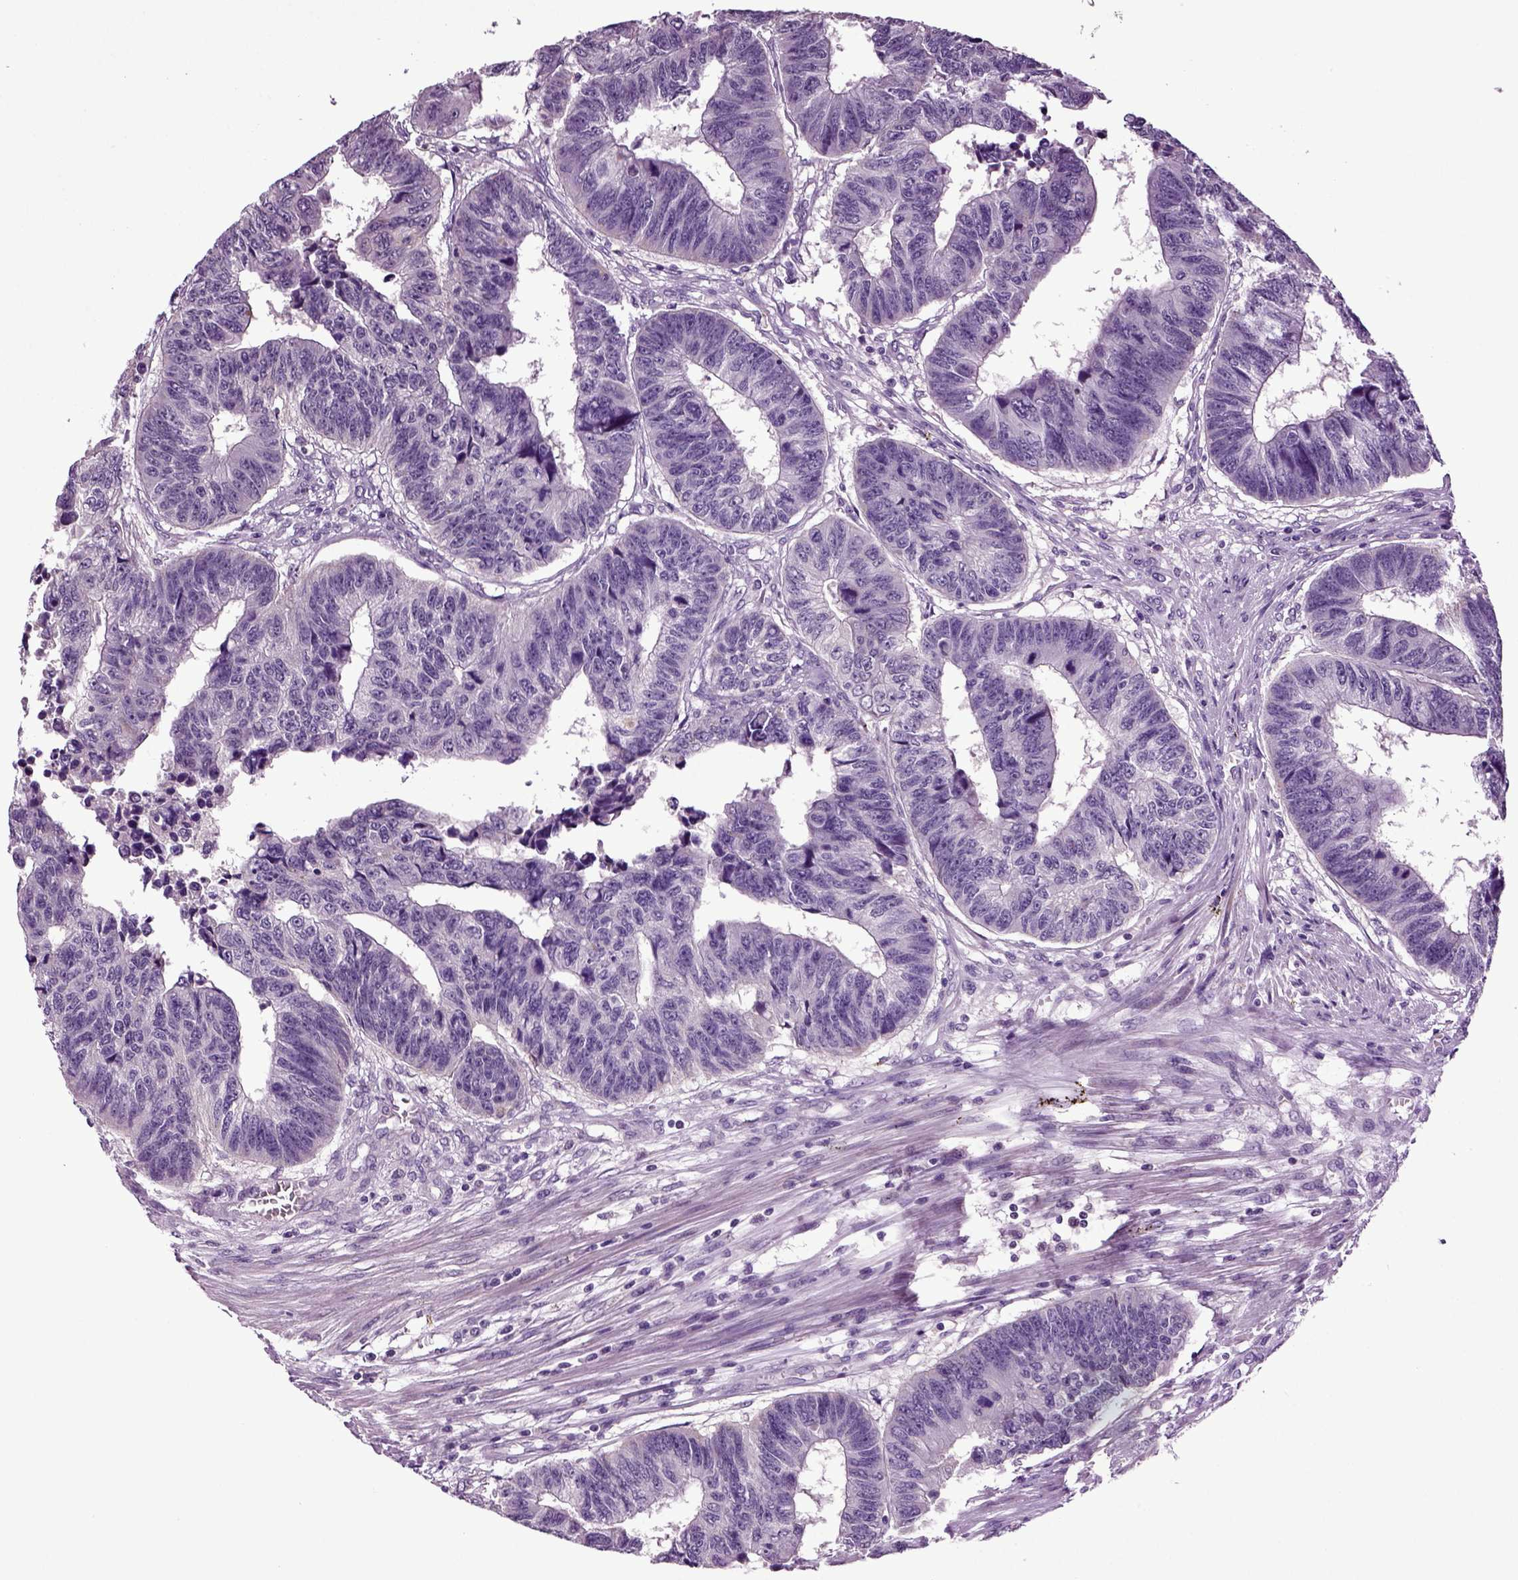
{"staining": {"intensity": "negative", "quantity": "none", "location": "none"}, "tissue": "colorectal cancer", "cell_type": "Tumor cells", "image_type": "cancer", "snomed": [{"axis": "morphology", "description": "Adenocarcinoma, NOS"}, {"axis": "topography", "description": "Rectum"}], "caption": "This is a photomicrograph of immunohistochemistry staining of colorectal cancer (adenocarcinoma), which shows no positivity in tumor cells.", "gene": "FGF11", "patient": {"sex": "female", "age": 85}}